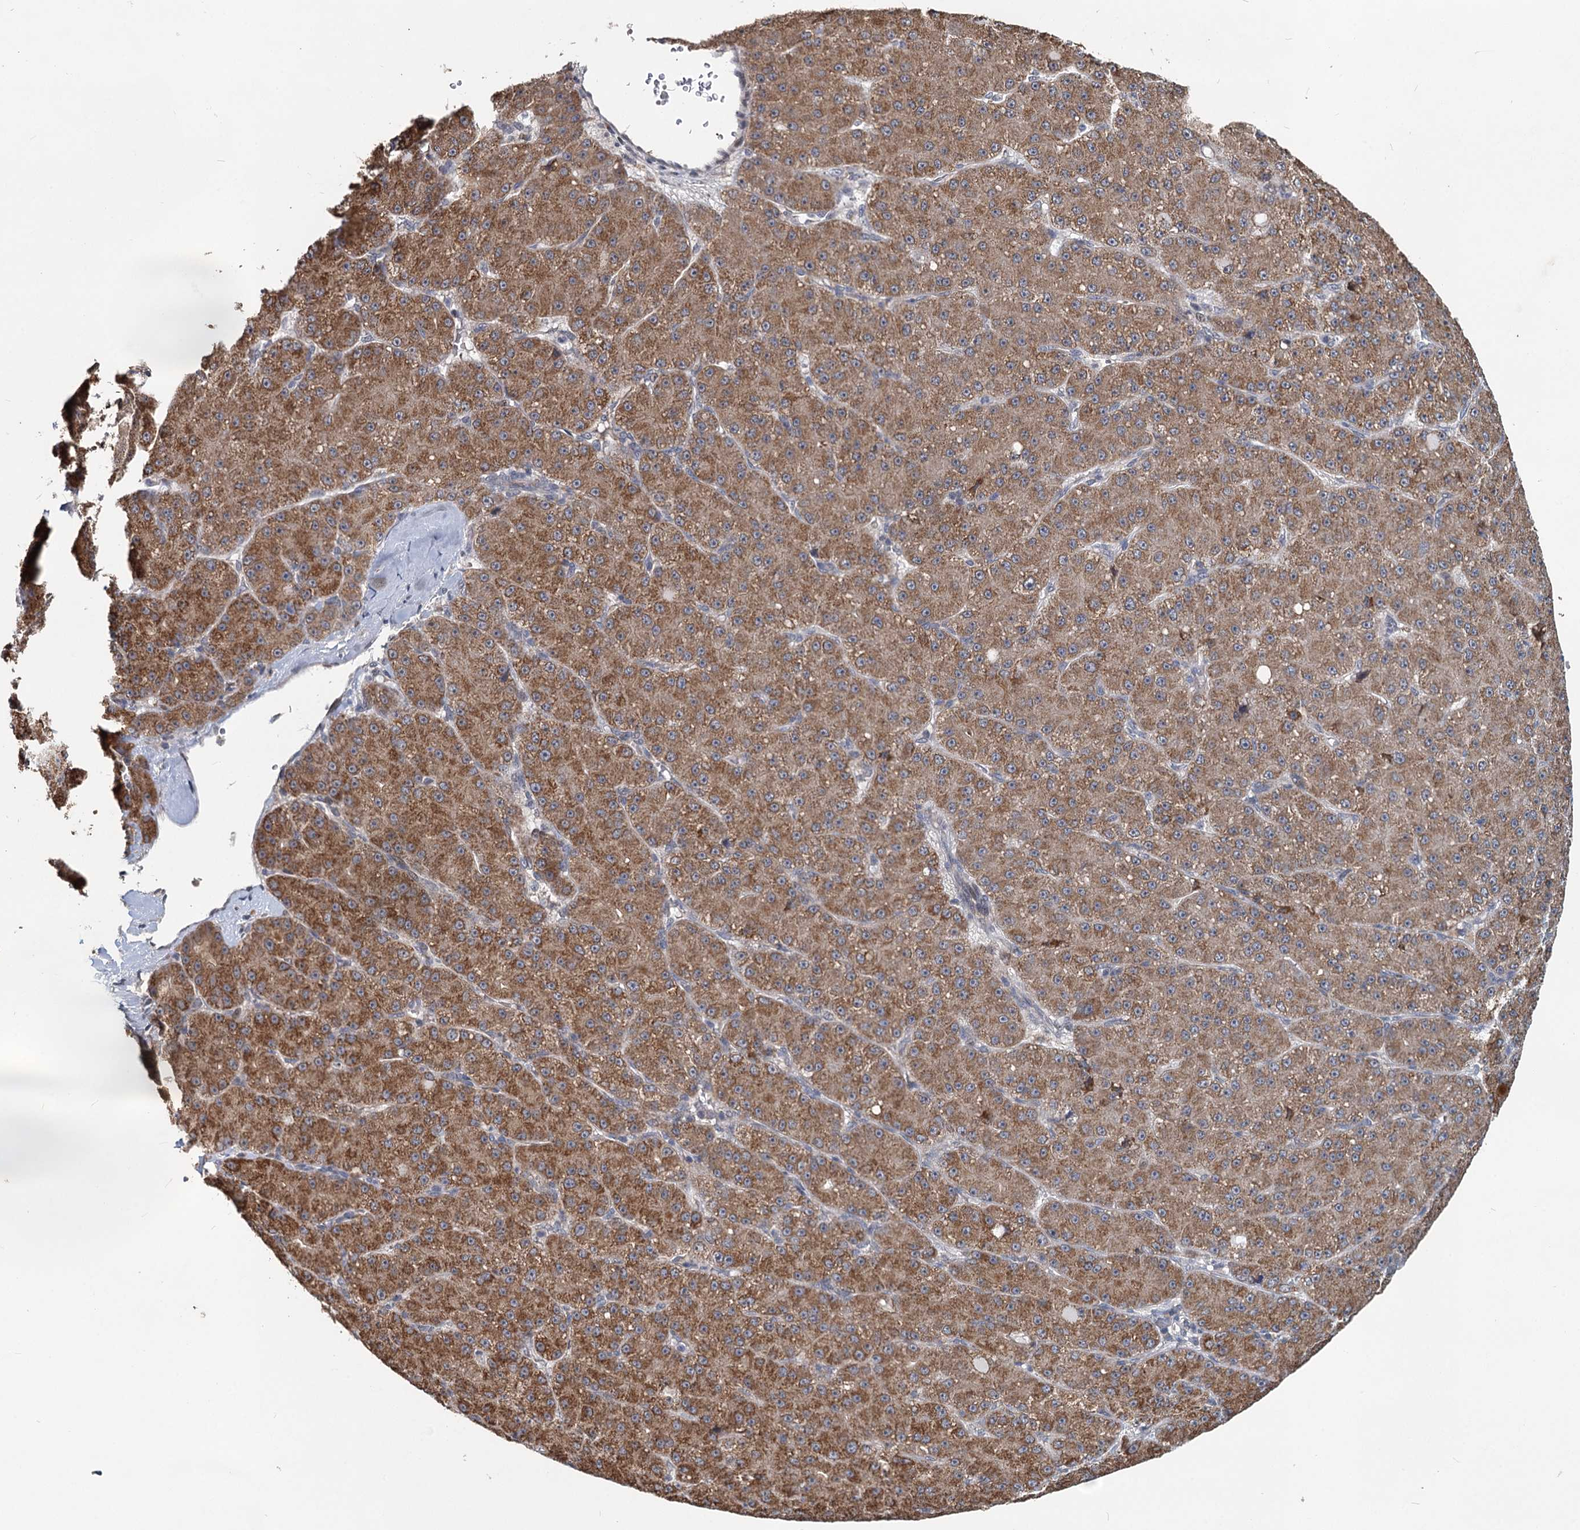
{"staining": {"intensity": "moderate", "quantity": ">75%", "location": "cytoplasmic/membranous"}, "tissue": "liver cancer", "cell_type": "Tumor cells", "image_type": "cancer", "snomed": [{"axis": "morphology", "description": "Carcinoma, Hepatocellular, NOS"}, {"axis": "topography", "description": "Liver"}], "caption": "High-magnification brightfield microscopy of liver cancer (hepatocellular carcinoma) stained with DAB (brown) and counterstained with hematoxylin (blue). tumor cells exhibit moderate cytoplasmic/membranous expression is identified in about>75% of cells. The protein is shown in brown color, while the nuclei are stained blue.", "gene": "RITA1", "patient": {"sex": "male", "age": 67}}